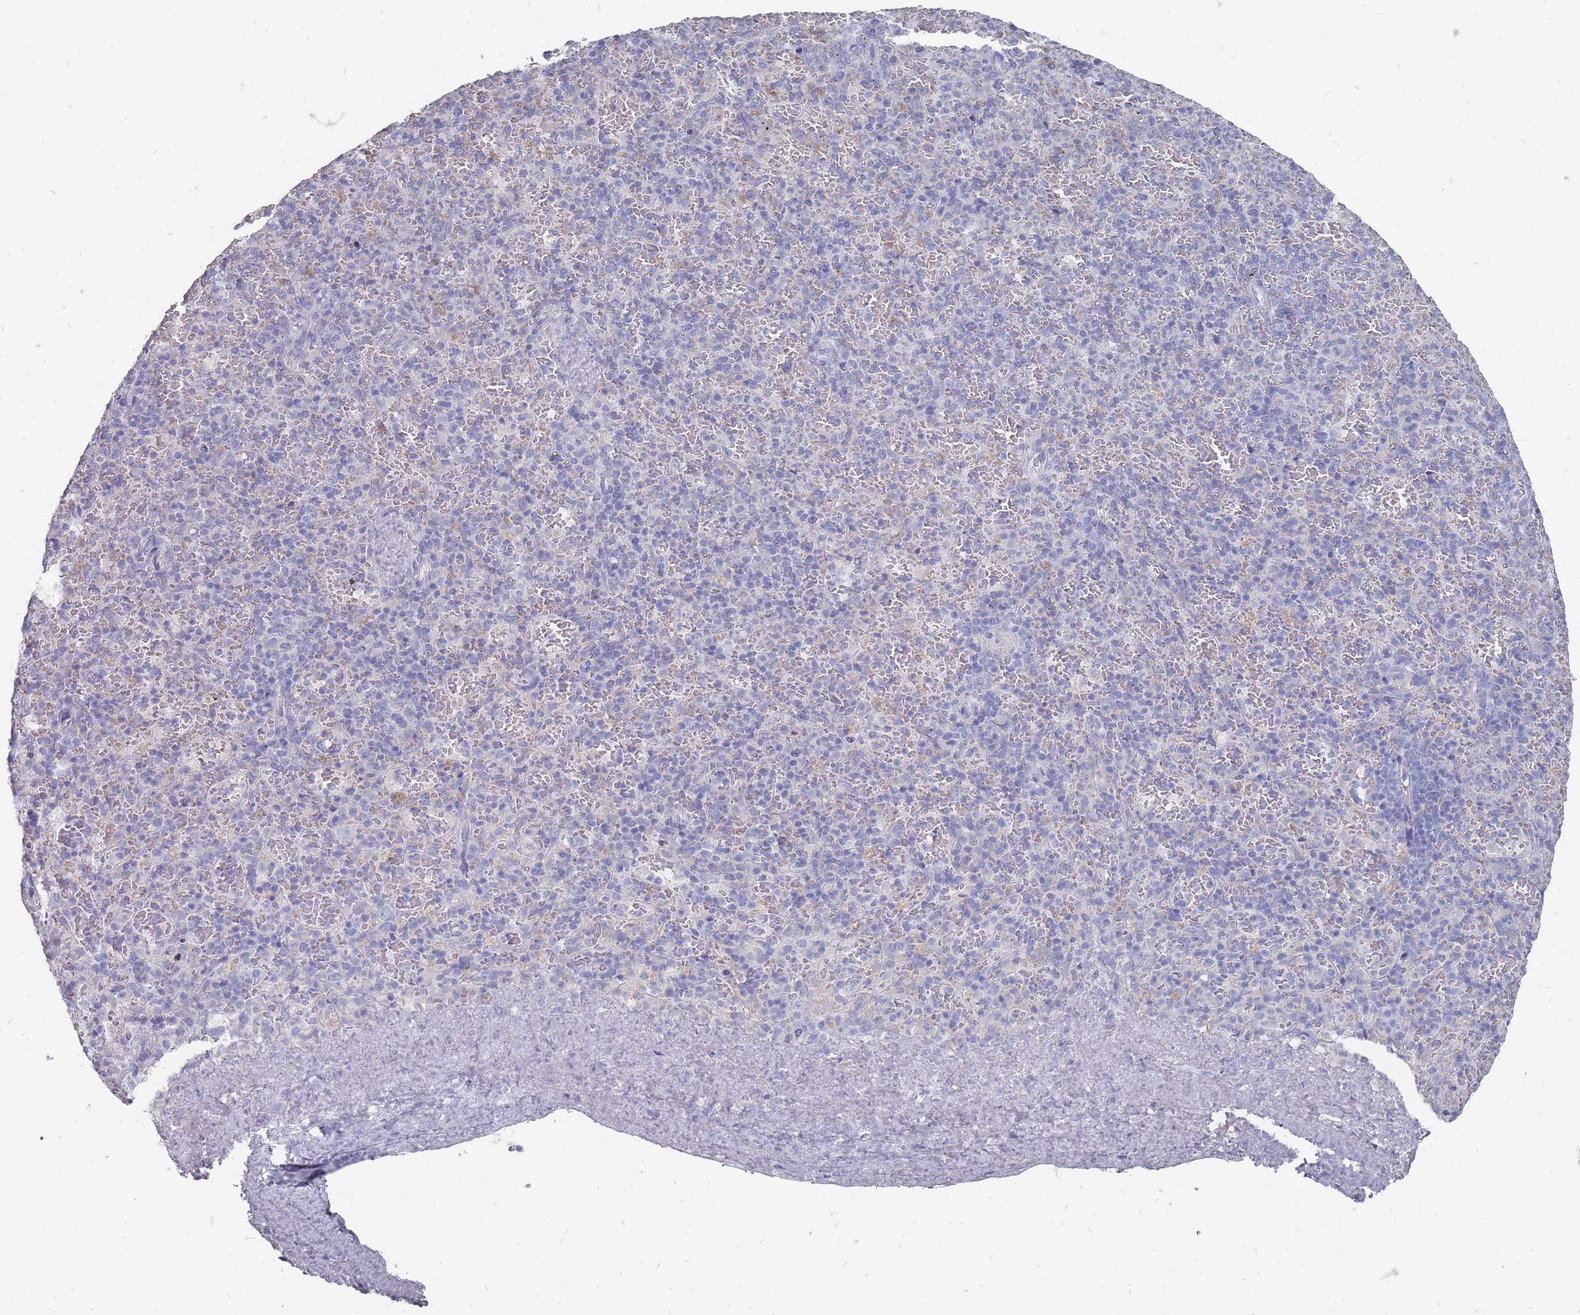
{"staining": {"intensity": "negative", "quantity": "none", "location": "none"}, "tissue": "spleen", "cell_type": "Cells in red pulp", "image_type": "normal", "snomed": [{"axis": "morphology", "description": "Normal tissue, NOS"}, {"axis": "topography", "description": "Spleen"}], "caption": "Photomicrograph shows no significant protein expression in cells in red pulp of normal spleen. (DAB immunohistochemistry (IHC) with hematoxylin counter stain).", "gene": "OTULINL", "patient": {"sex": "female", "age": 74}}